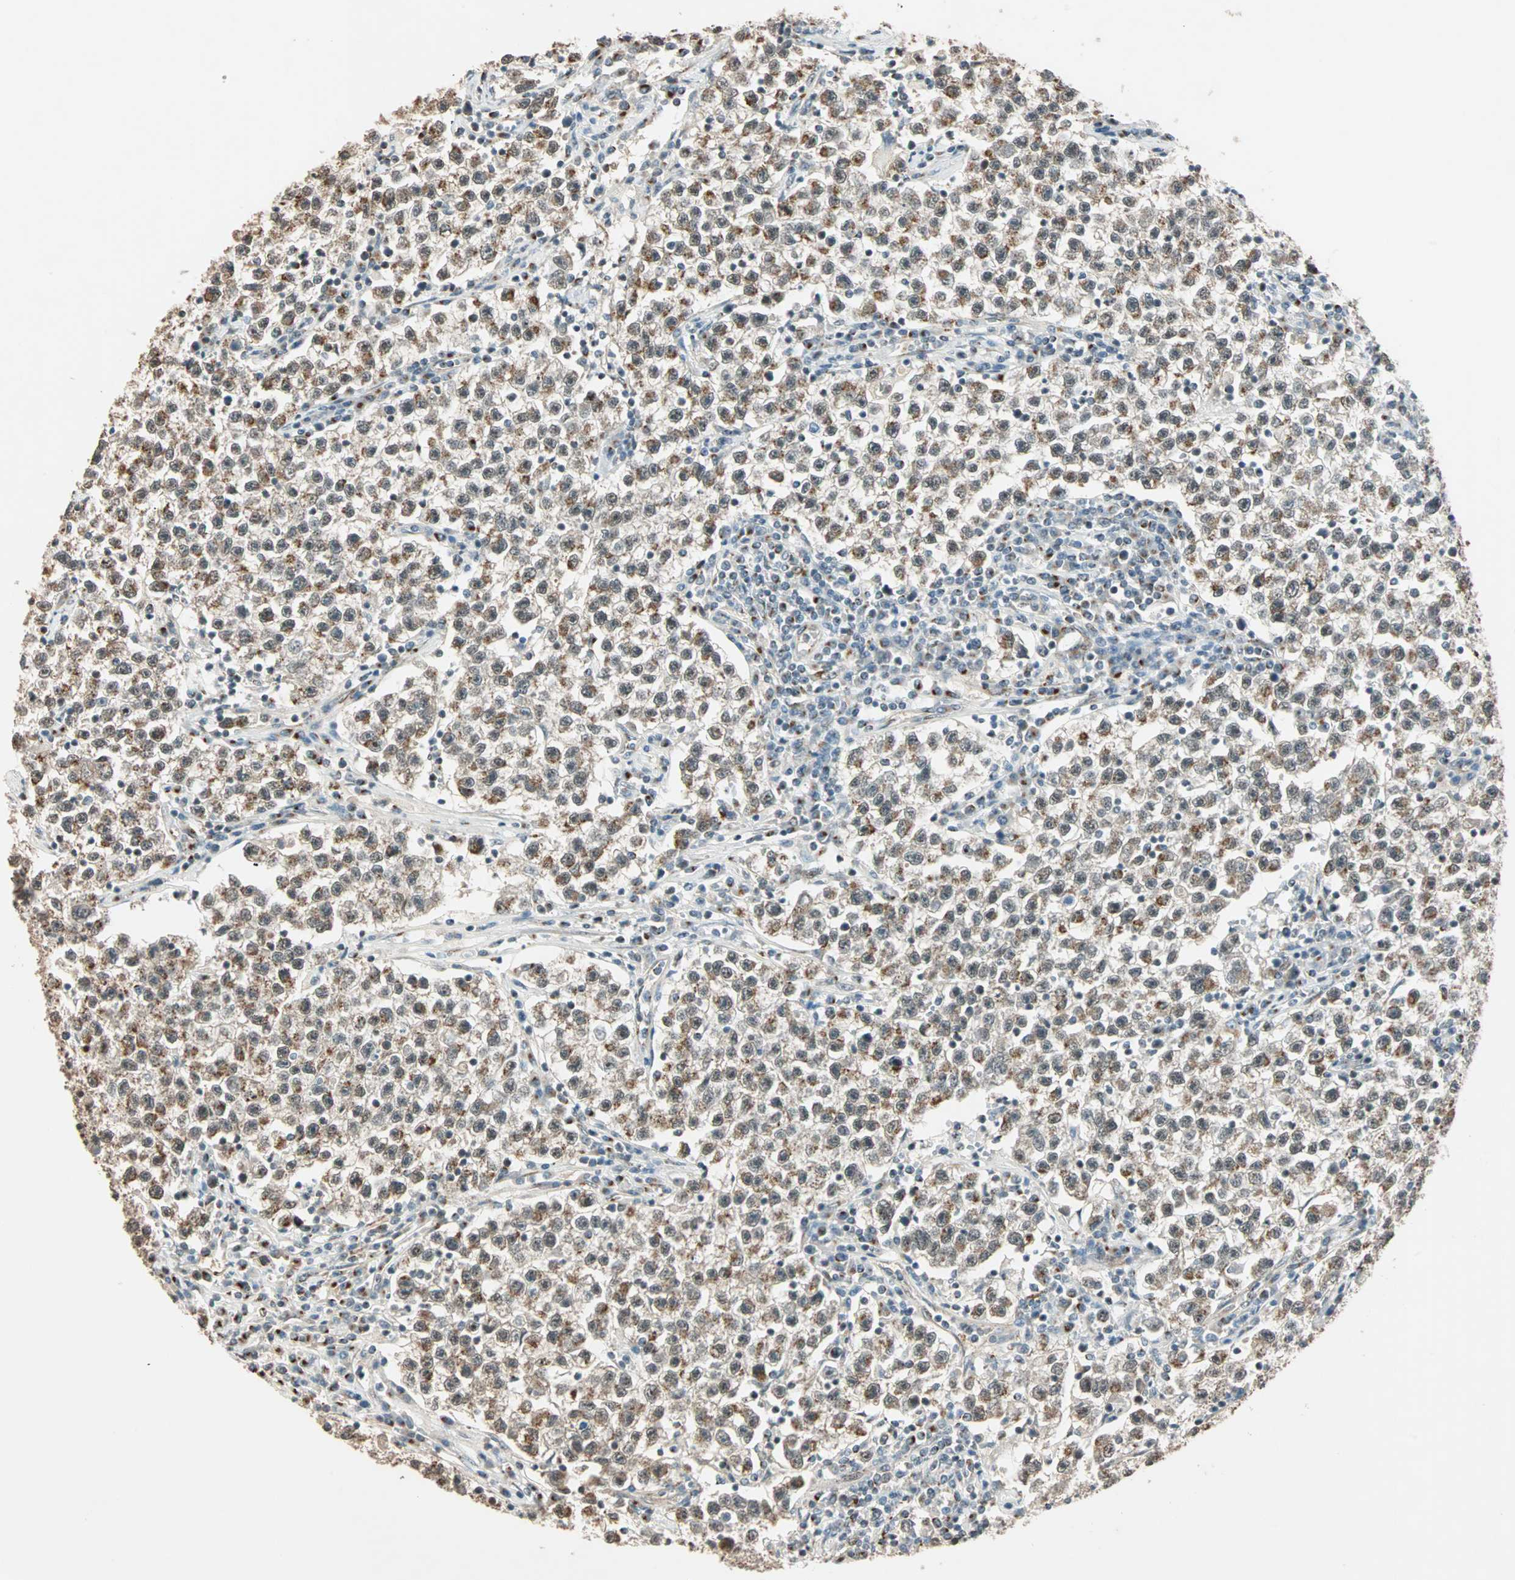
{"staining": {"intensity": "moderate", "quantity": "25%-75%", "location": "cytoplasmic/membranous"}, "tissue": "testis cancer", "cell_type": "Tumor cells", "image_type": "cancer", "snomed": [{"axis": "morphology", "description": "Seminoma, NOS"}, {"axis": "topography", "description": "Testis"}], "caption": "DAB immunohistochemical staining of human testis cancer shows moderate cytoplasmic/membranous protein positivity in about 25%-75% of tumor cells.", "gene": "PRDM2", "patient": {"sex": "male", "age": 22}}